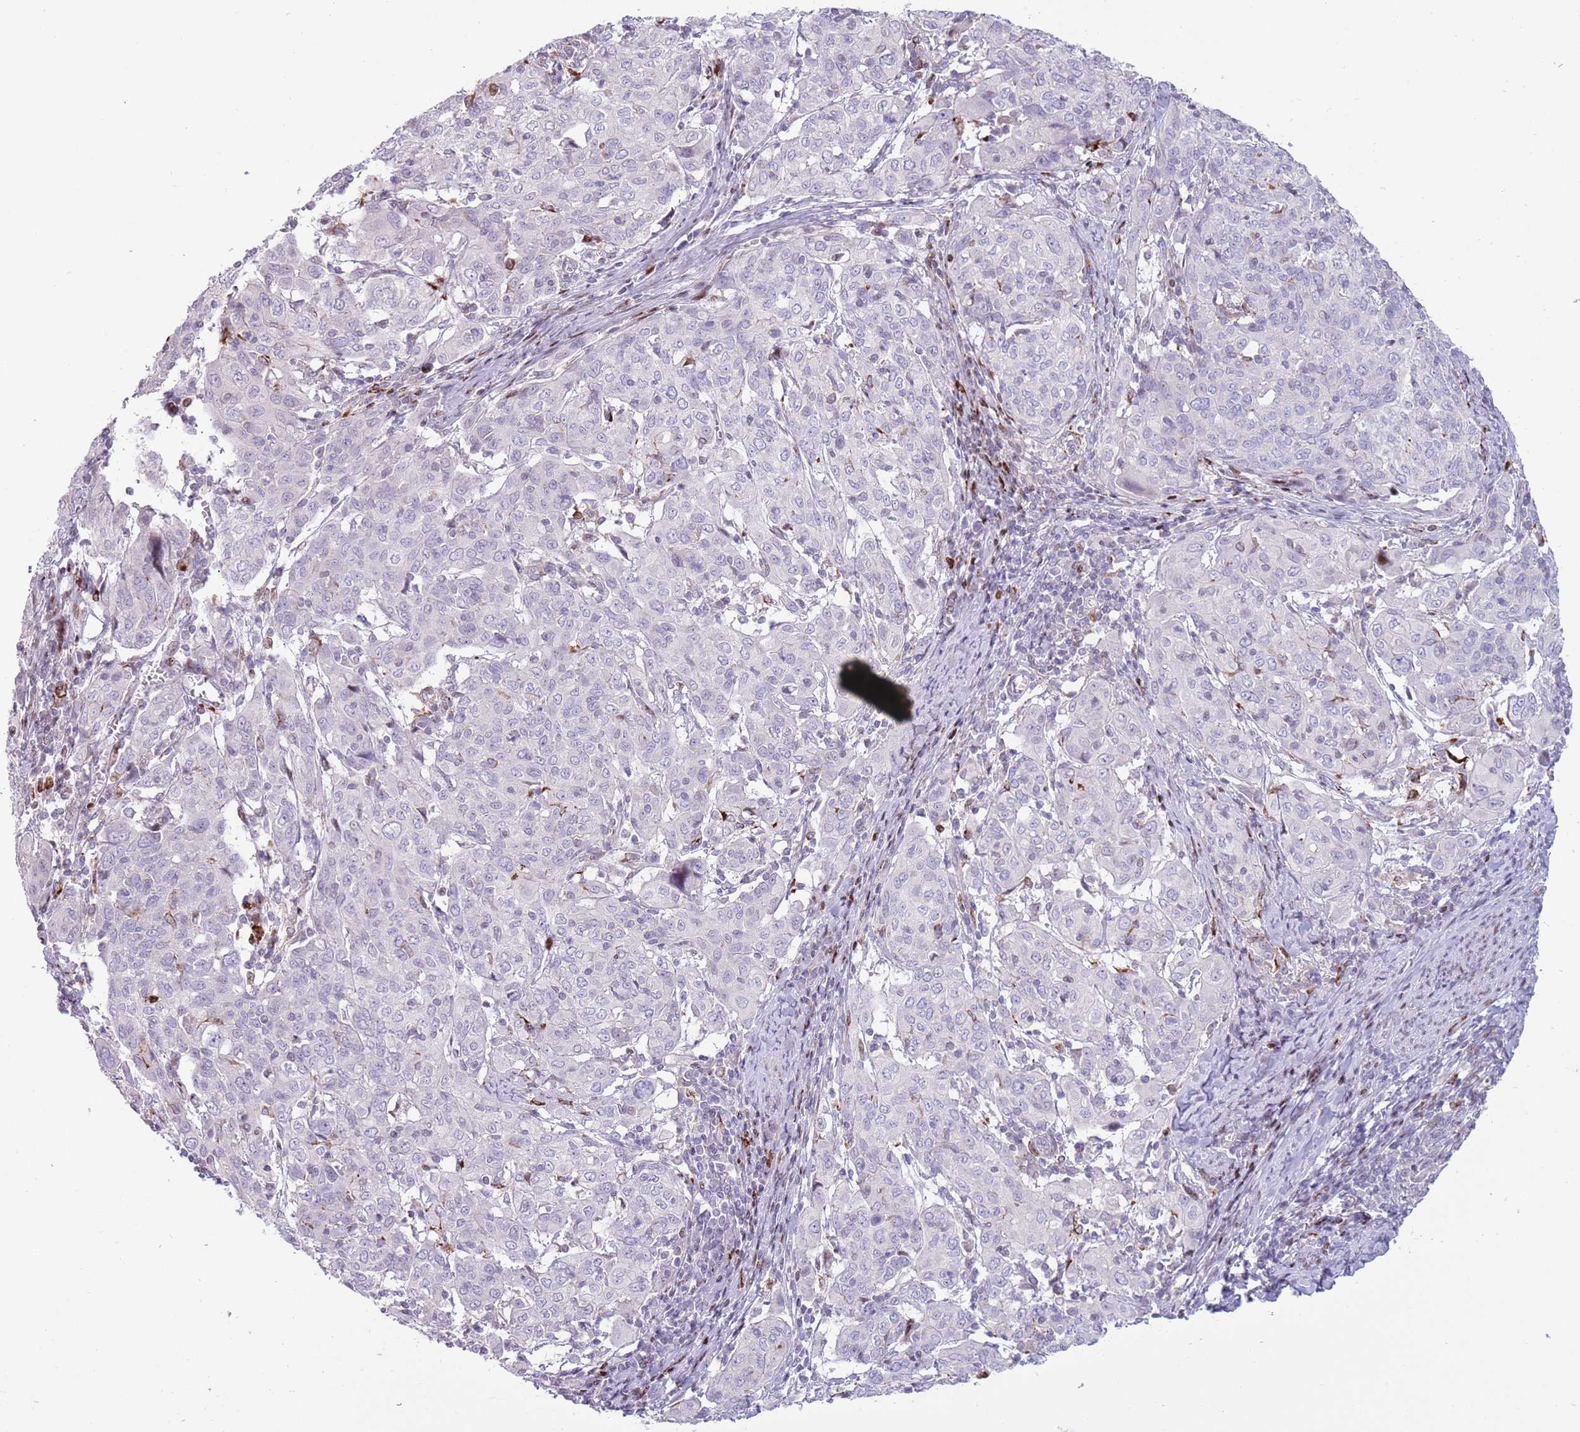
{"staining": {"intensity": "negative", "quantity": "none", "location": "none"}, "tissue": "cervical cancer", "cell_type": "Tumor cells", "image_type": "cancer", "snomed": [{"axis": "morphology", "description": "Squamous cell carcinoma, NOS"}, {"axis": "topography", "description": "Cervix"}], "caption": "High power microscopy image of an immunohistochemistry histopathology image of cervical squamous cell carcinoma, revealing no significant positivity in tumor cells.", "gene": "ANO8", "patient": {"sex": "female", "age": 67}}